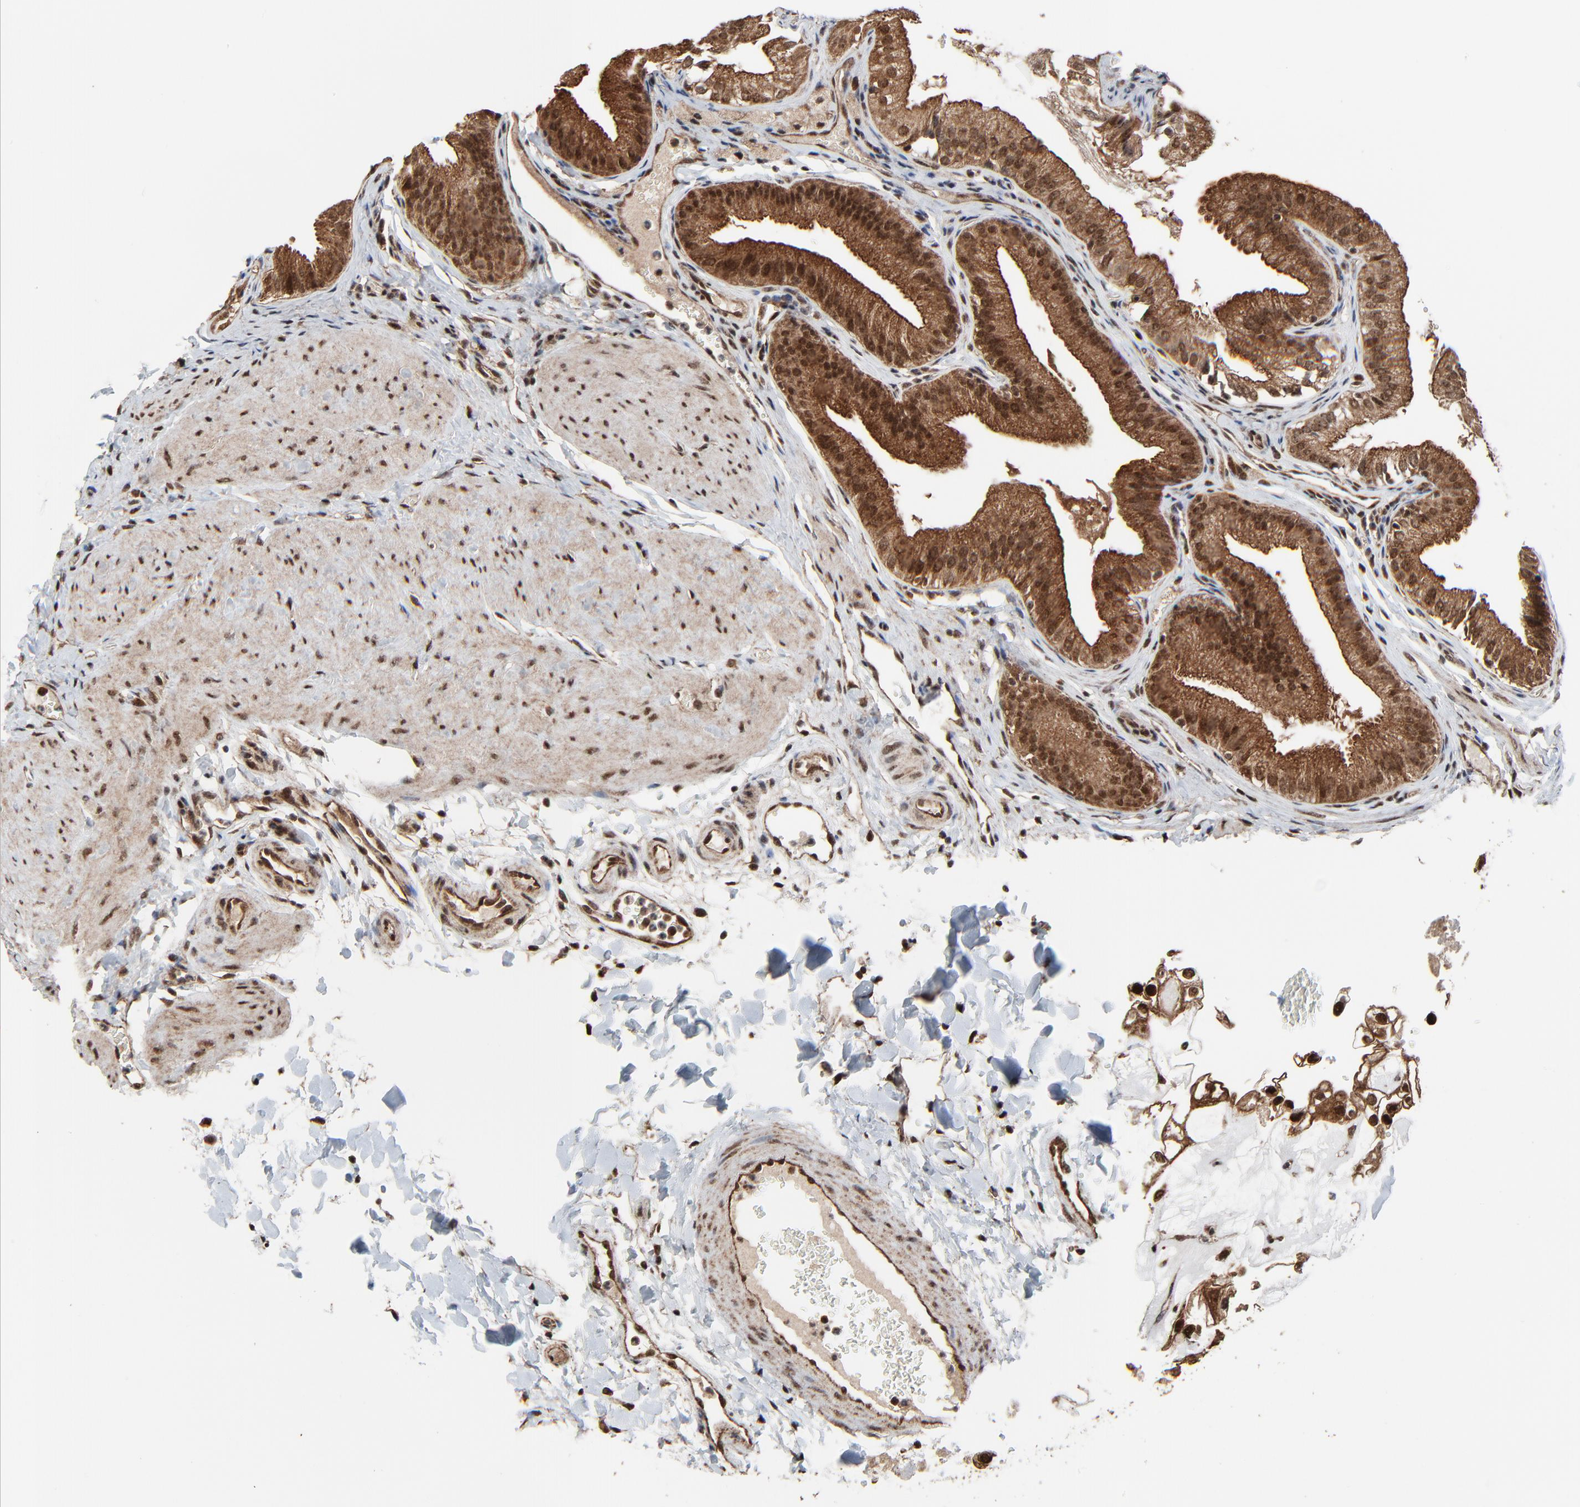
{"staining": {"intensity": "moderate", "quantity": ">75%", "location": "cytoplasmic/membranous,nuclear"}, "tissue": "gallbladder", "cell_type": "Glandular cells", "image_type": "normal", "snomed": [{"axis": "morphology", "description": "Normal tissue, NOS"}, {"axis": "topography", "description": "Gallbladder"}], "caption": "DAB immunohistochemical staining of benign gallbladder exhibits moderate cytoplasmic/membranous,nuclear protein positivity in approximately >75% of glandular cells. The protein of interest is shown in brown color, while the nuclei are stained blue.", "gene": "RHOJ", "patient": {"sex": "female", "age": 24}}